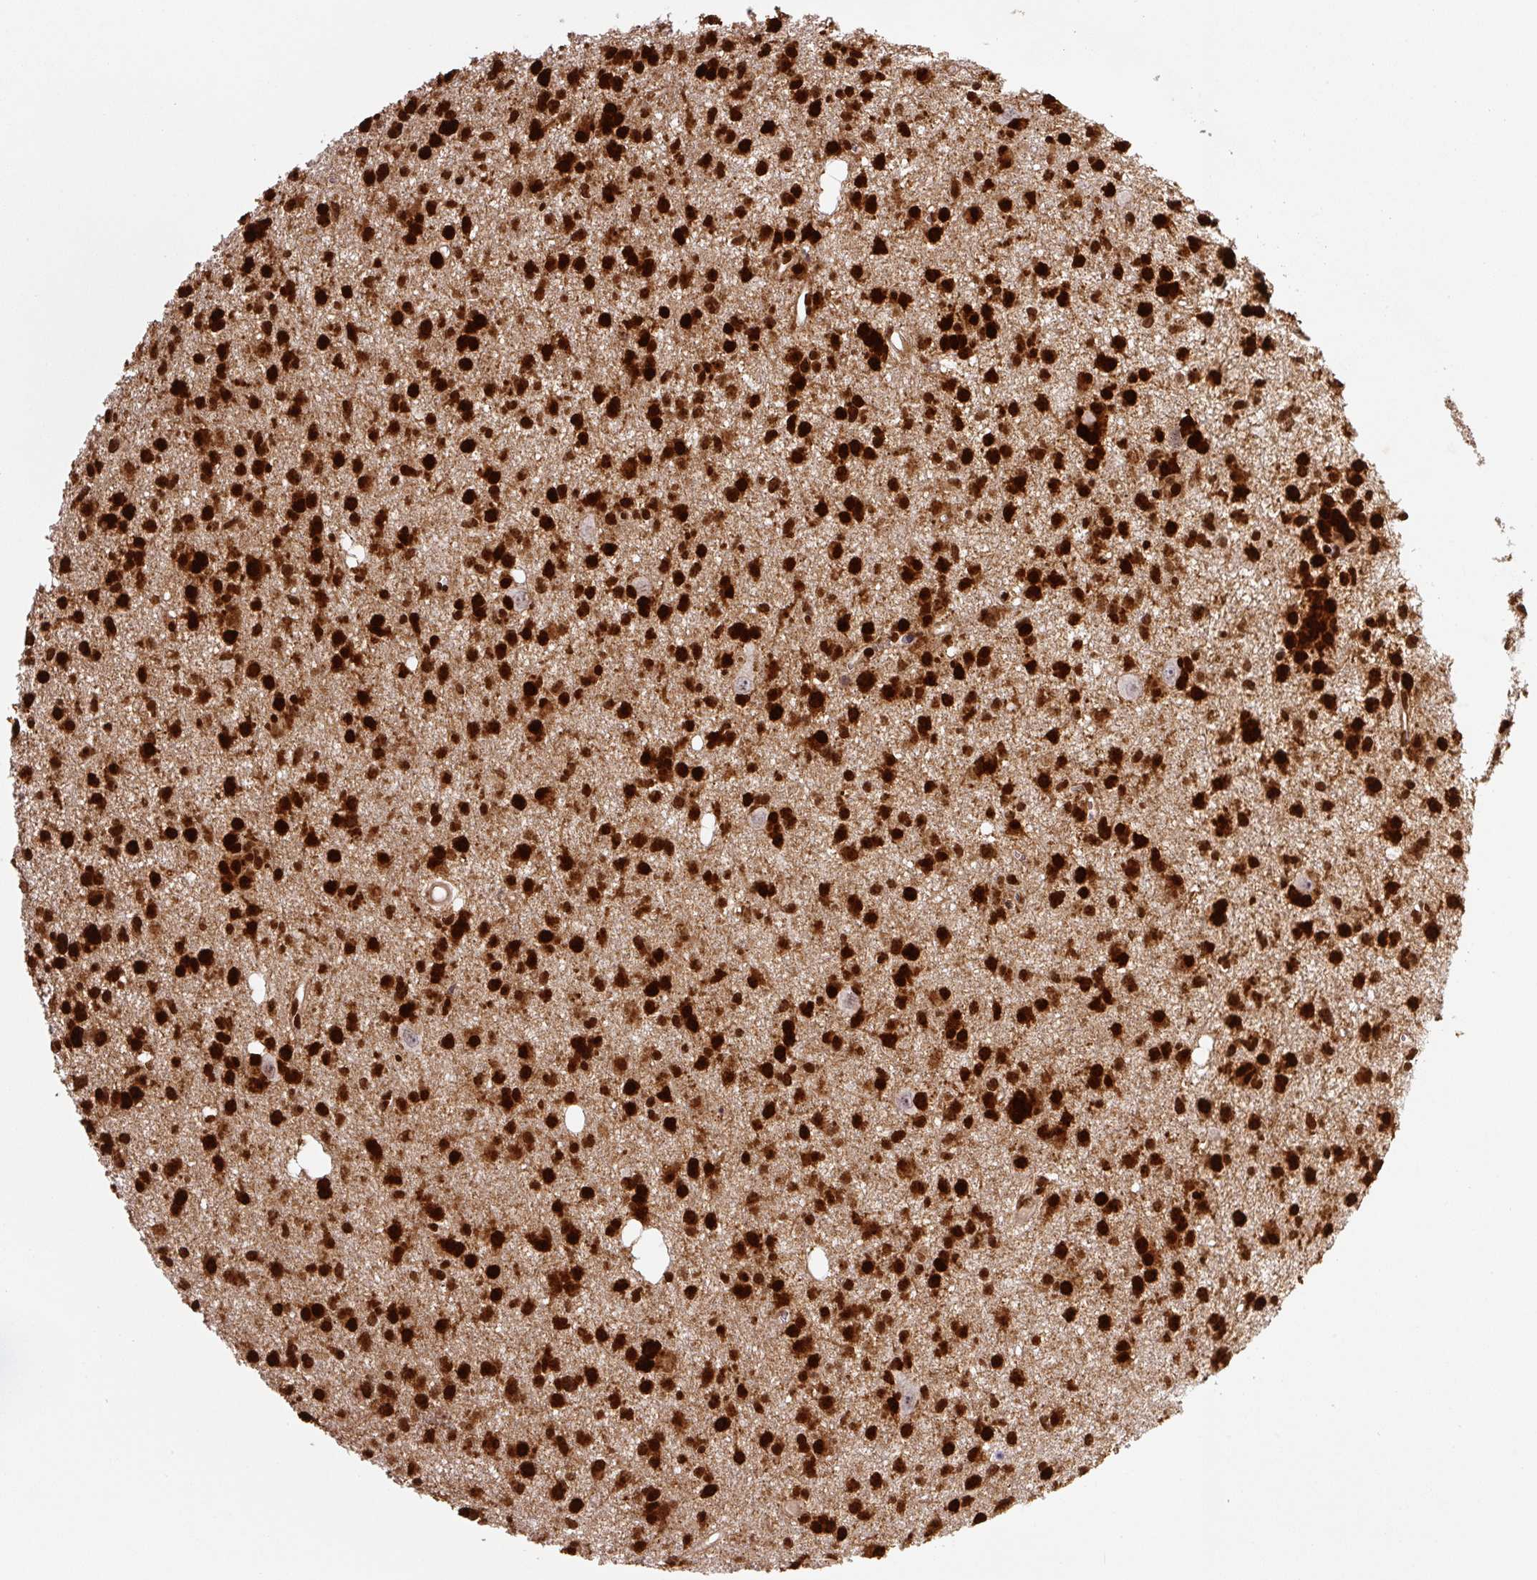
{"staining": {"intensity": "strong", "quantity": ">75%", "location": "nuclear"}, "tissue": "glioma", "cell_type": "Tumor cells", "image_type": "cancer", "snomed": [{"axis": "morphology", "description": "Glioma, malignant, High grade"}, {"axis": "topography", "description": "Brain"}], "caption": "A brown stain labels strong nuclear staining of a protein in glioma tumor cells.", "gene": "PYDC2", "patient": {"sex": "male", "age": 23}}